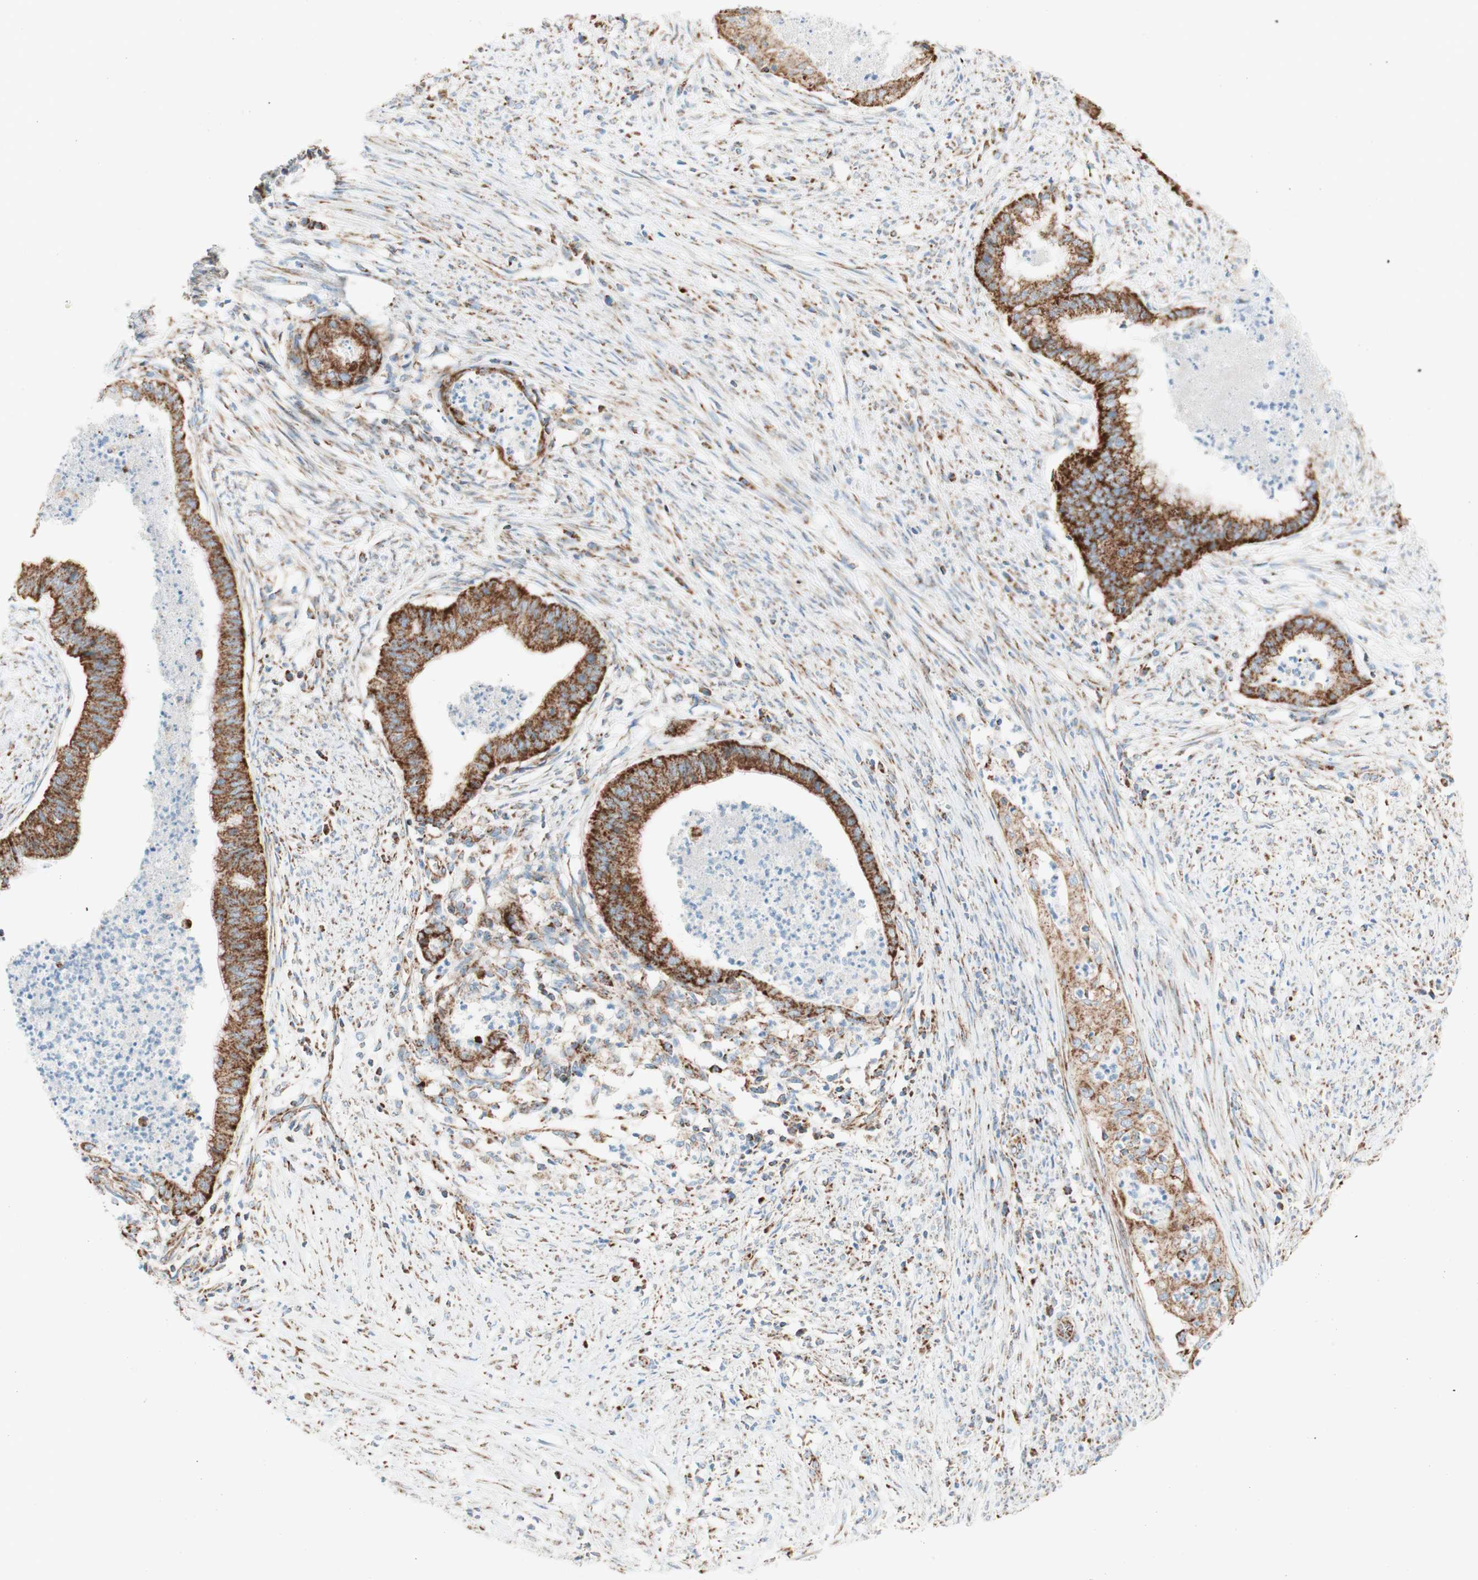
{"staining": {"intensity": "strong", "quantity": ">75%", "location": "cytoplasmic/membranous"}, "tissue": "endometrial cancer", "cell_type": "Tumor cells", "image_type": "cancer", "snomed": [{"axis": "morphology", "description": "Necrosis, NOS"}, {"axis": "morphology", "description": "Adenocarcinoma, NOS"}, {"axis": "topography", "description": "Endometrium"}], "caption": "A micrograph of endometrial adenocarcinoma stained for a protein exhibits strong cytoplasmic/membranous brown staining in tumor cells.", "gene": "TOMM20", "patient": {"sex": "female", "age": 79}}